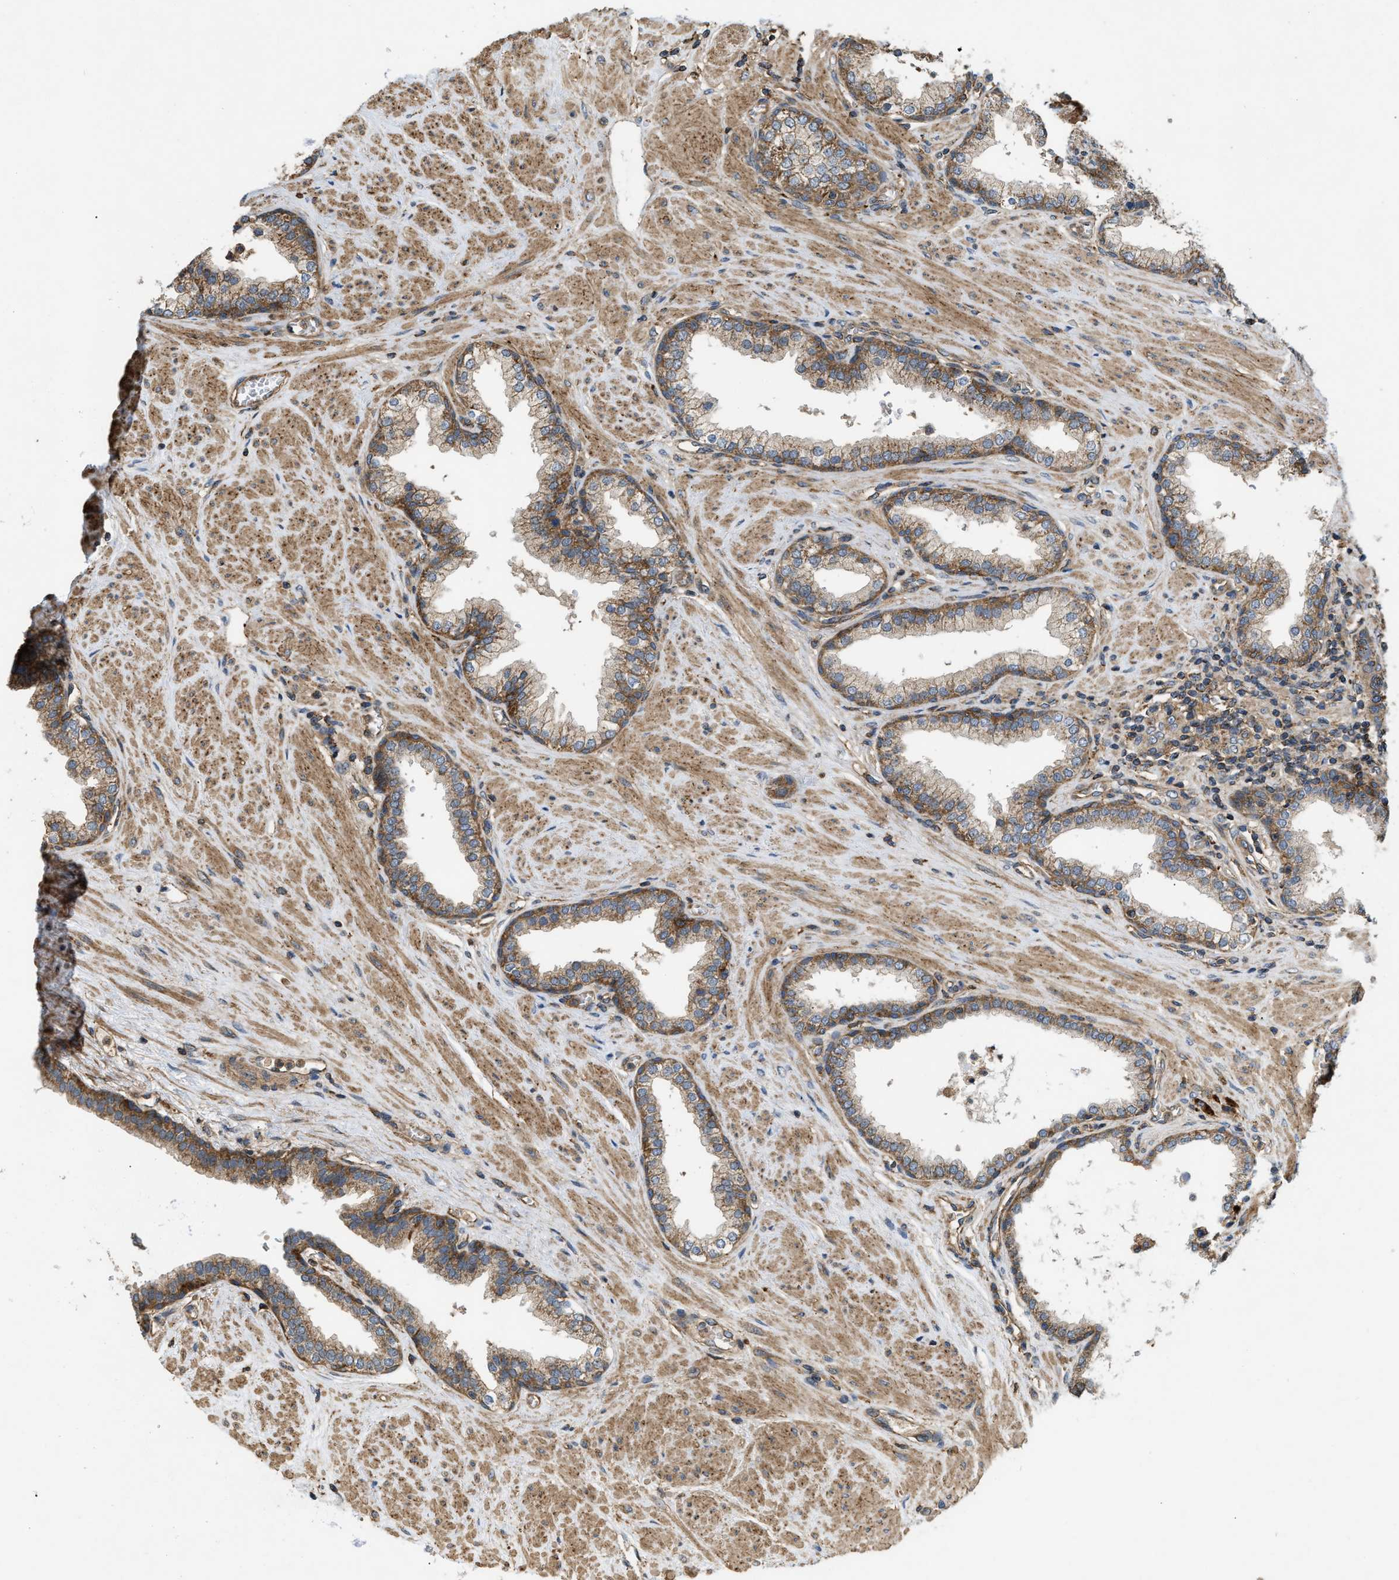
{"staining": {"intensity": "moderate", "quantity": ">75%", "location": "cytoplasmic/membranous"}, "tissue": "prostate", "cell_type": "Glandular cells", "image_type": "normal", "snomed": [{"axis": "morphology", "description": "Normal tissue, NOS"}, {"axis": "topography", "description": "Prostate"}], "caption": "The micrograph exhibits a brown stain indicating the presence of a protein in the cytoplasmic/membranous of glandular cells in prostate. (DAB IHC, brown staining for protein, blue staining for nuclei).", "gene": "GNB4", "patient": {"sex": "male", "age": 51}}